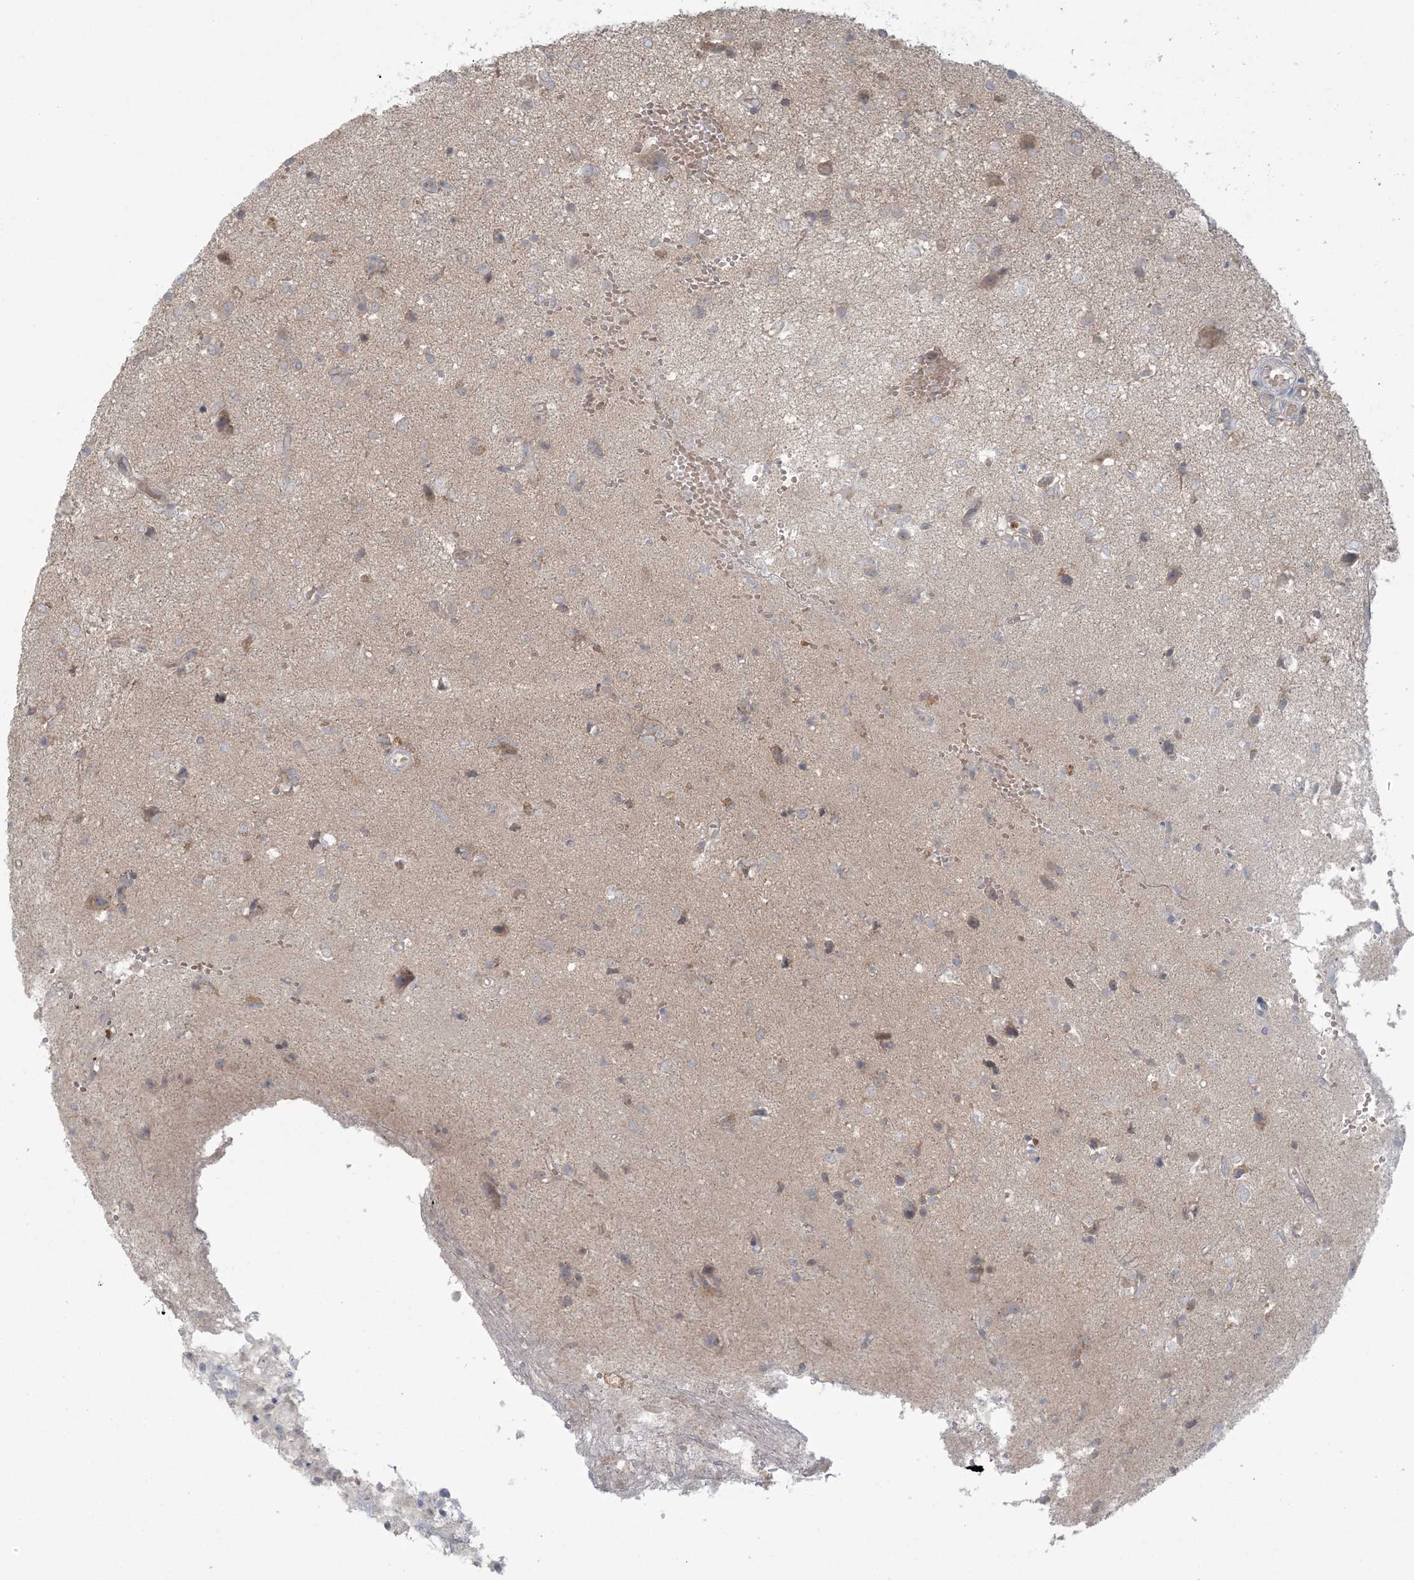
{"staining": {"intensity": "weak", "quantity": "25%-75%", "location": "cytoplasmic/membranous"}, "tissue": "glioma", "cell_type": "Tumor cells", "image_type": "cancer", "snomed": [{"axis": "morphology", "description": "Glioma, malignant, High grade"}, {"axis": "topography", "description": "Brain"}], "caption": "Protein analysis of malignant glioma (high-grade) tissue shows weak cytoplasmic/membranous expression in approximately 25%-75% of tumor cells. The staining was performed using DAB to visualize the protein expression in brown, while the nuclei were stained in blue with hematoxylin (Magnification: 20x).", "gene": "NRBP2", "patient": {"sex": "female", "age": 59}}